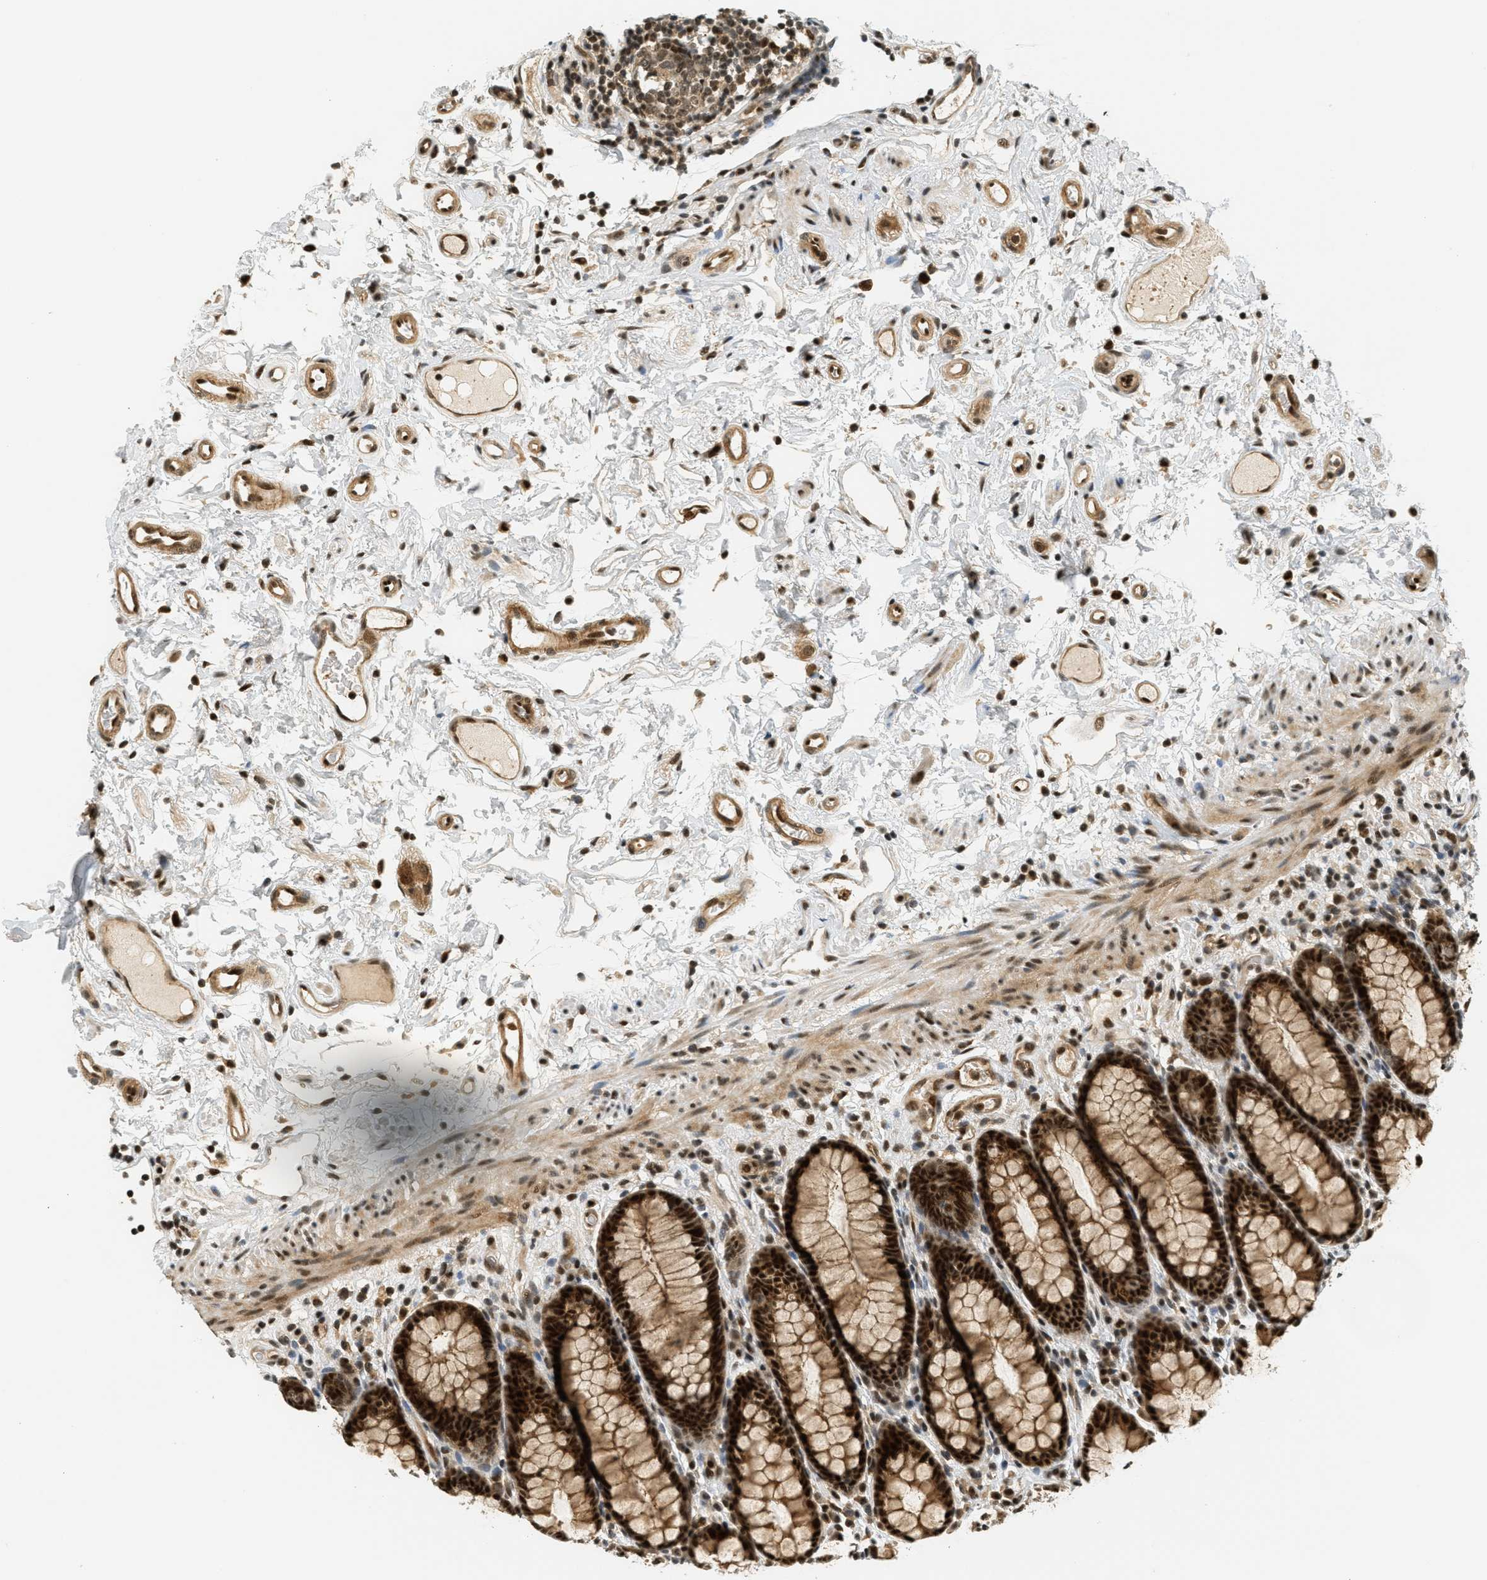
{"staining": {"intensity": "strong", "quantity": ">75%", "location": "cytoplasmic/membranous,nuclear"}, "tissue": "rectum", "cell_type": "Glandular cells", "image_type": "normal", "snomed": [{"axis": "morphology", "description": "Normal tissue, NOS"}, {"axis": "topography", "description": "Rectum"}], "caption": "Protein analysis of unremarkable rectum displays strong cytoplasmic/membranous,nuclear staining in approximately >75% of glandular cells.", "gene": "FOXM1", "patient": {"sex": "male", "age": 92}}